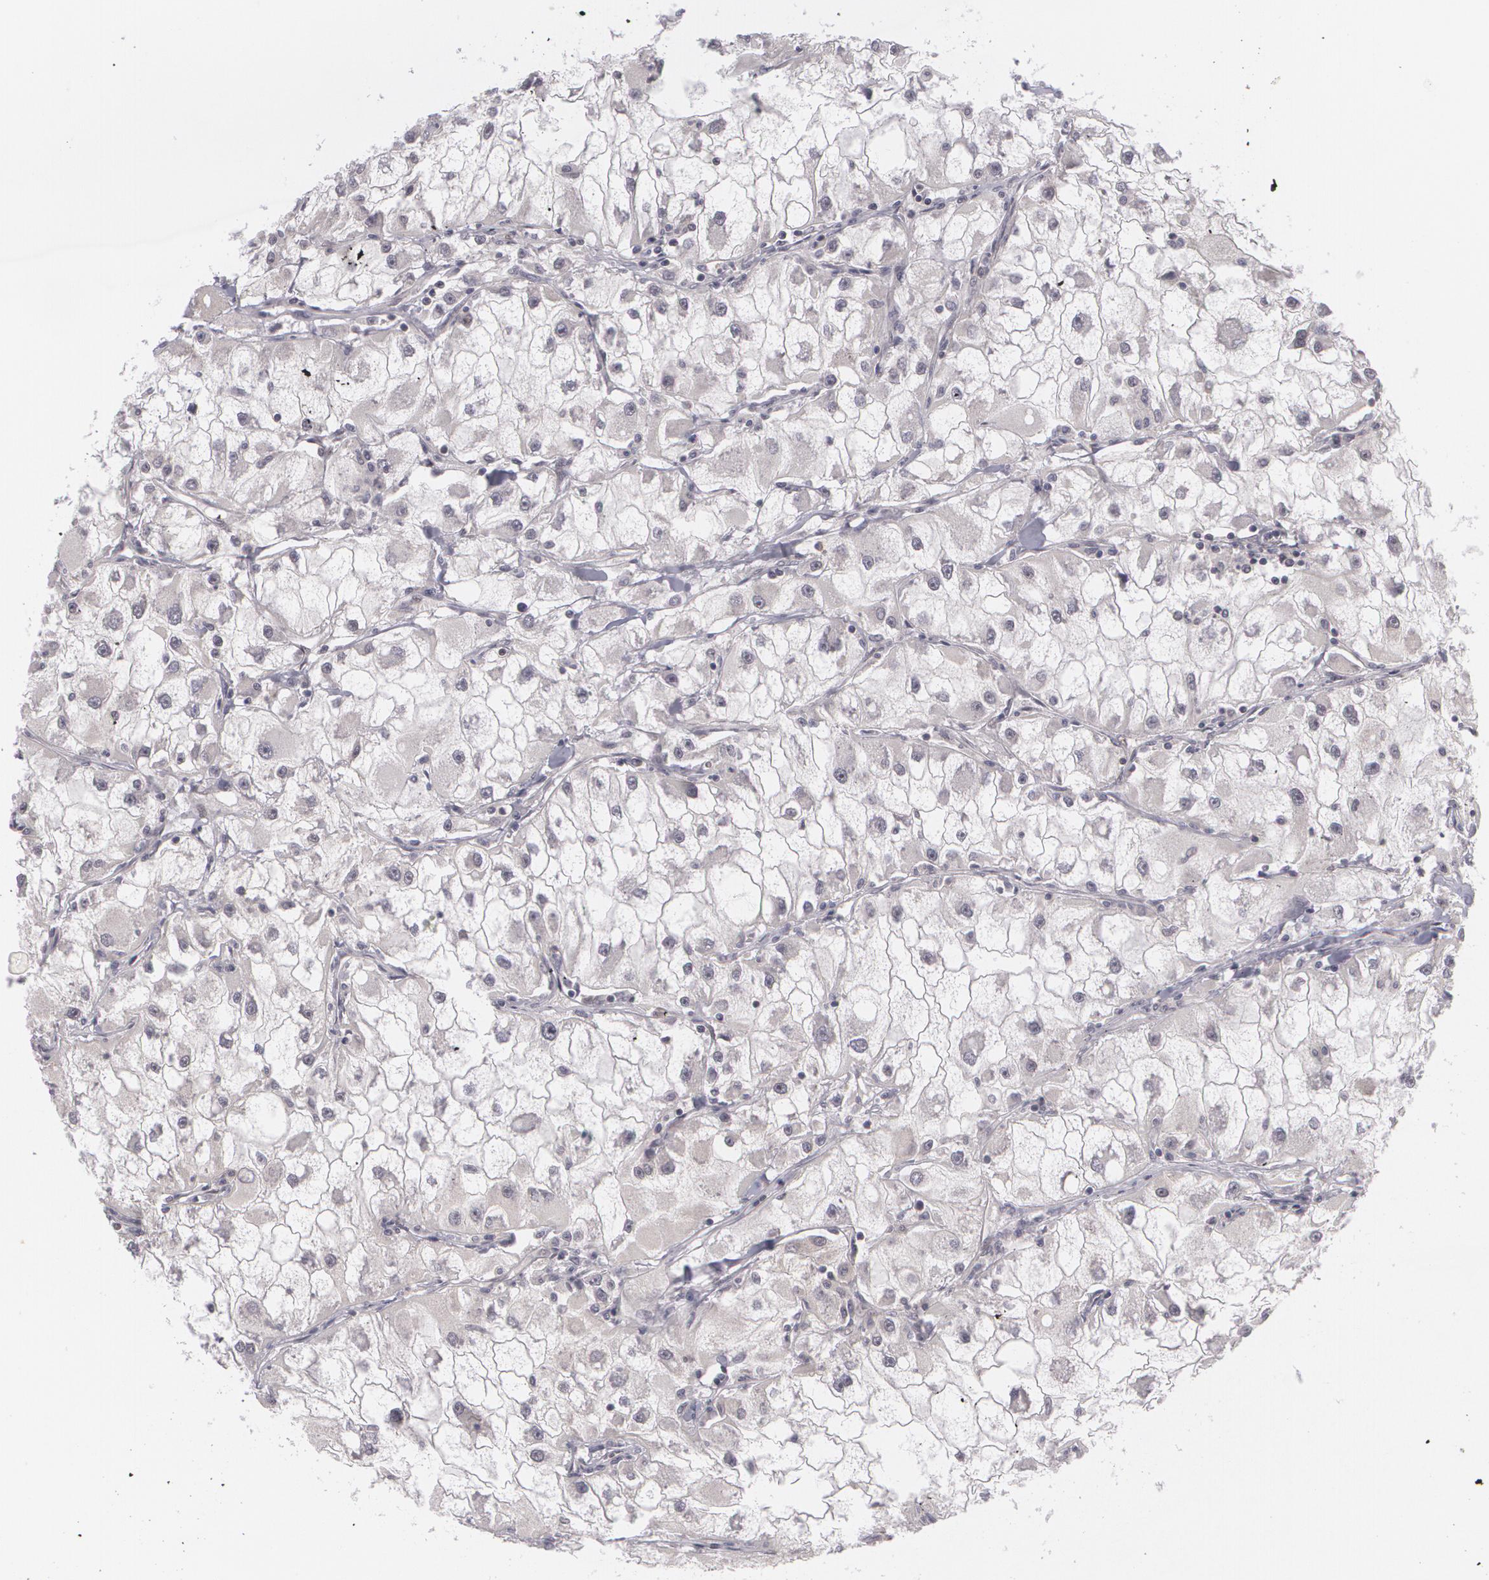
{"staining": {"intensity": "negative", "quantity": "none", "location": "none"}, "tissue": "renal cancer", "cell_type": "Tumor cells", "image_type": "cancer", "snomed": [{"axis": "morphology", "description": "Adenocarcinoma, NOS"}, {"axis": "topography", "description": "Kidney"}], "caption": "The IHC micrograph has no significant positivity in tumor cells of renal cancer tissue. (Stains: DAB (3,3'-diaminobenzidine) IHC with hematoxylin counter stain, Microscopy: brightfield microscopy at high magnification).", "gene": "RRP7A", "patient": {"sex": "female", "age": 73}}